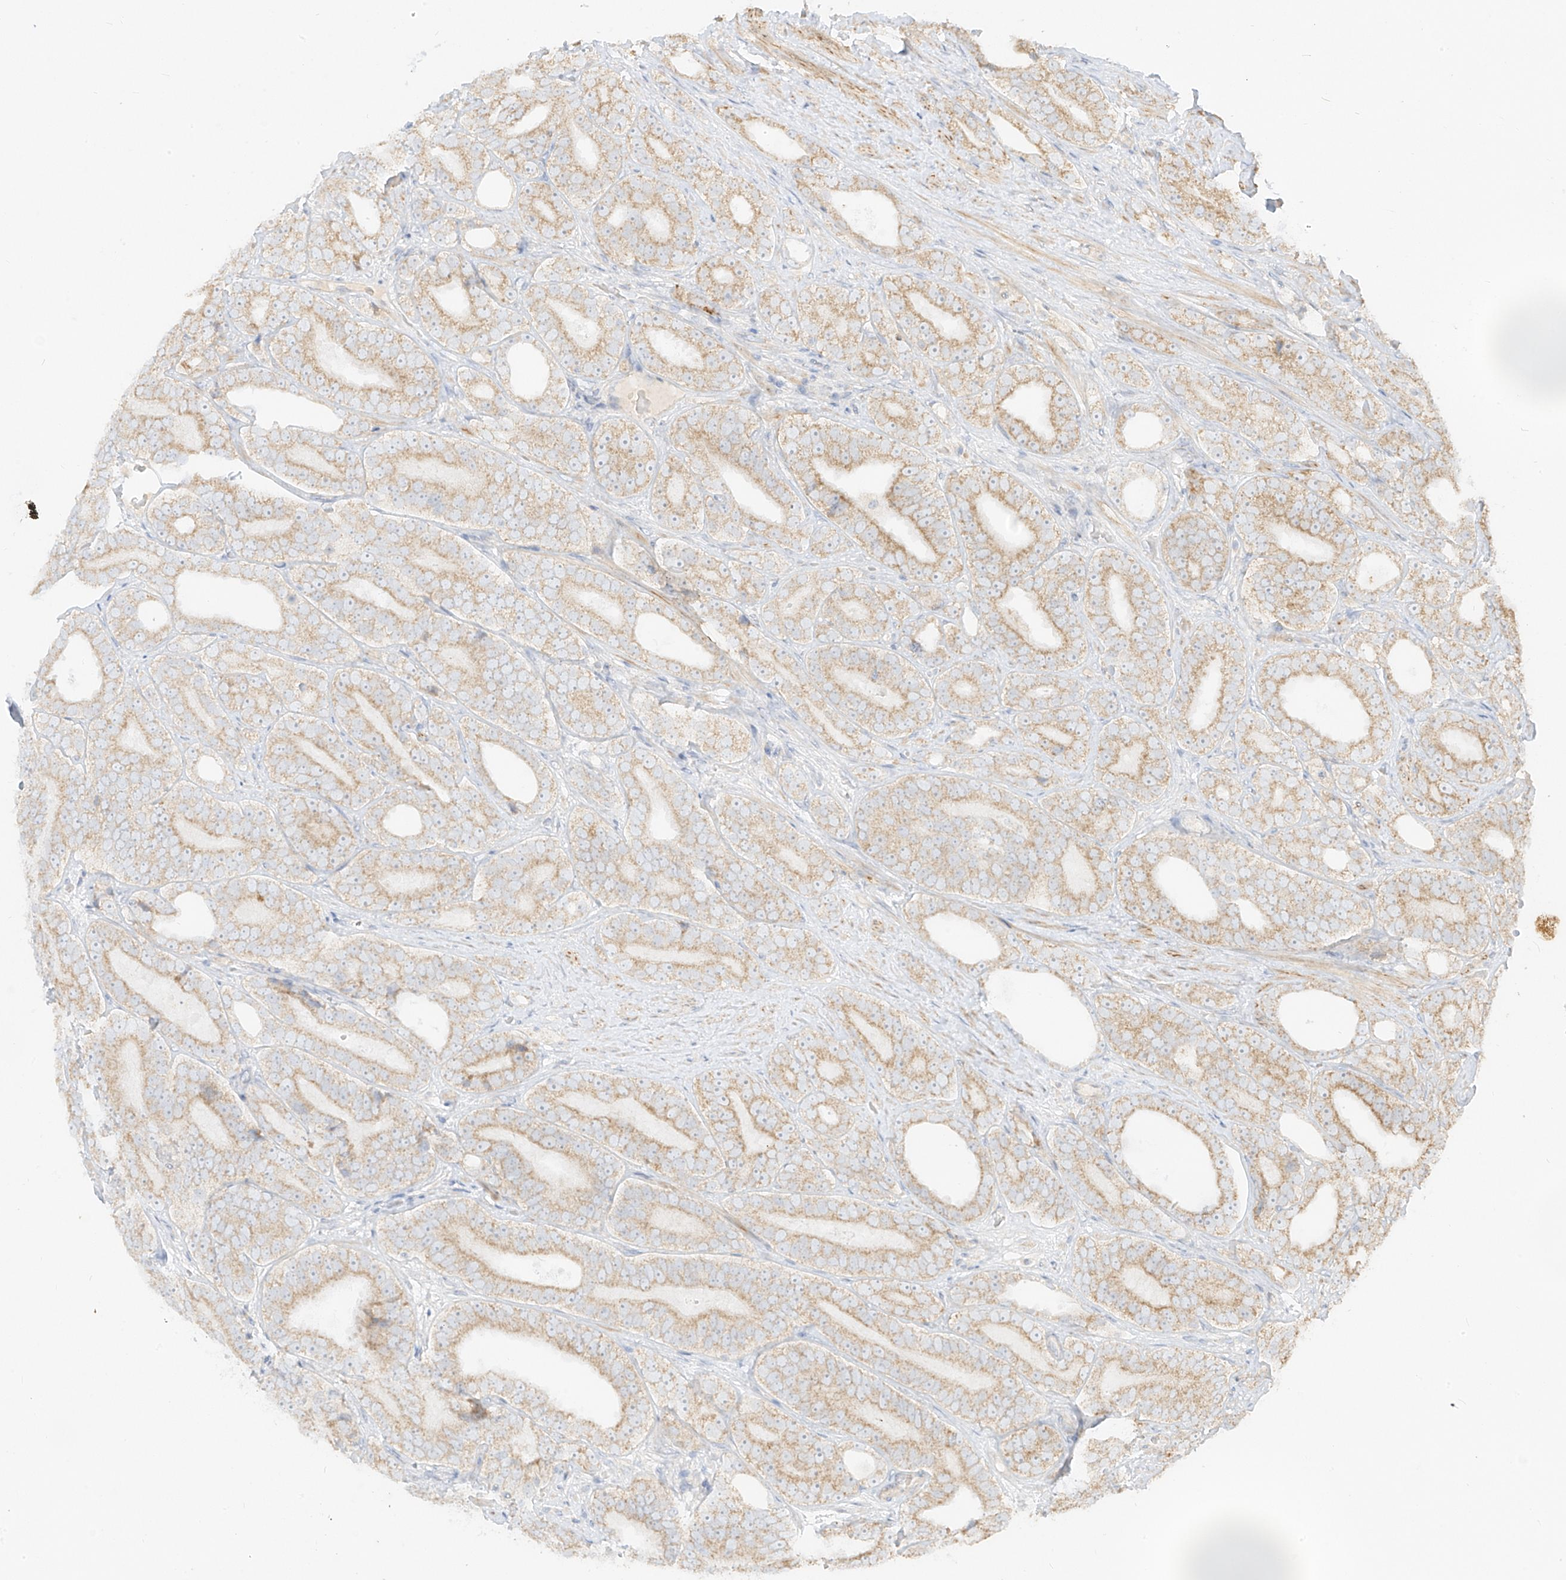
{"staining": {"intensity": "moderate", "quantity": ">75%", "location": "cytoplasmic/membranous"}, "tissue": "prostate cancer", "cell_type": "Tumor cells", "image_type": "cancer", "snomed": [{"axis": "morphology", "description": "Adenocarcinoma, High grade"}, {"axis": "topography", "description": "Prostate"}], "caption": "High-power microscopy captured an immunohistochemistry (IHC) micrograph of prostate high-grade adenocarcinoma, revealing moderate cytoplasmic/membranous expression in approximately >75% of tumor cells. (Stains: DAB in brown, nuclei in blue, Microscopy: brightfield microscopy at high magnification).", "gene": "ZIM3", "patient": {"sex": "male", "age": 56}}